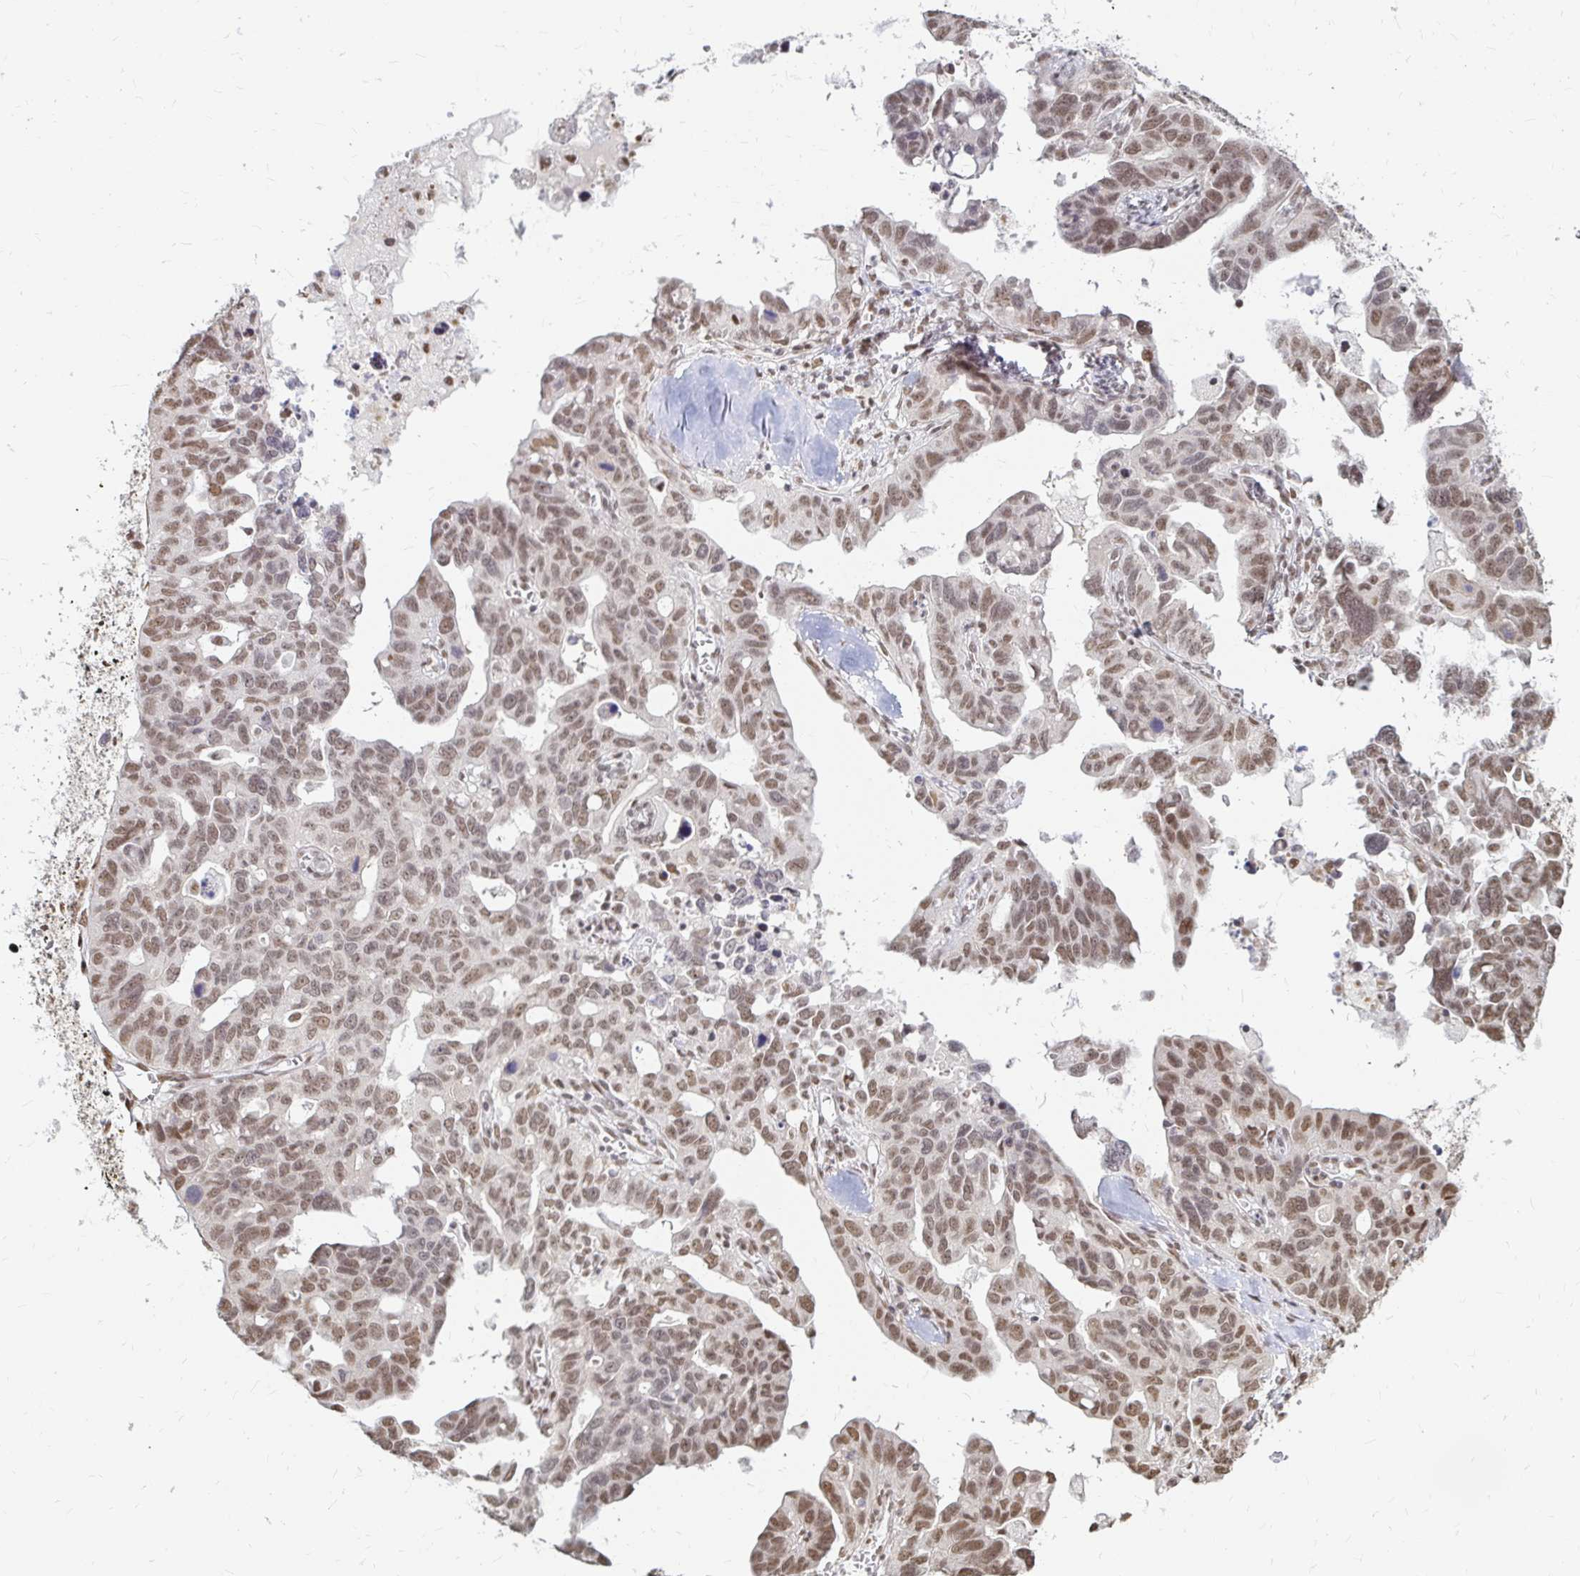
{"staining": {"intensity": "moderate", "quantity": ">75%", "location": "nuclear"}, "tissue": "ovarian cancer", "cell_type": "Tumor cells", "image_type": "cancer", "snomed": [{"axis": "morphology", "description": "Cystadenocarcinoma, serous, NOS"}, {"axis": "topography", "description": "Ovary"}], "caption": "Immunohistochemistry (IHC) image of ovarian cancer stained for a protein (brown), which demonstrates medium levels of moderate nuclear positivity in approximately >75% of tumor cells.", "gene": "HNRNPU", "patient": {"sex": "female", "age": 69}}